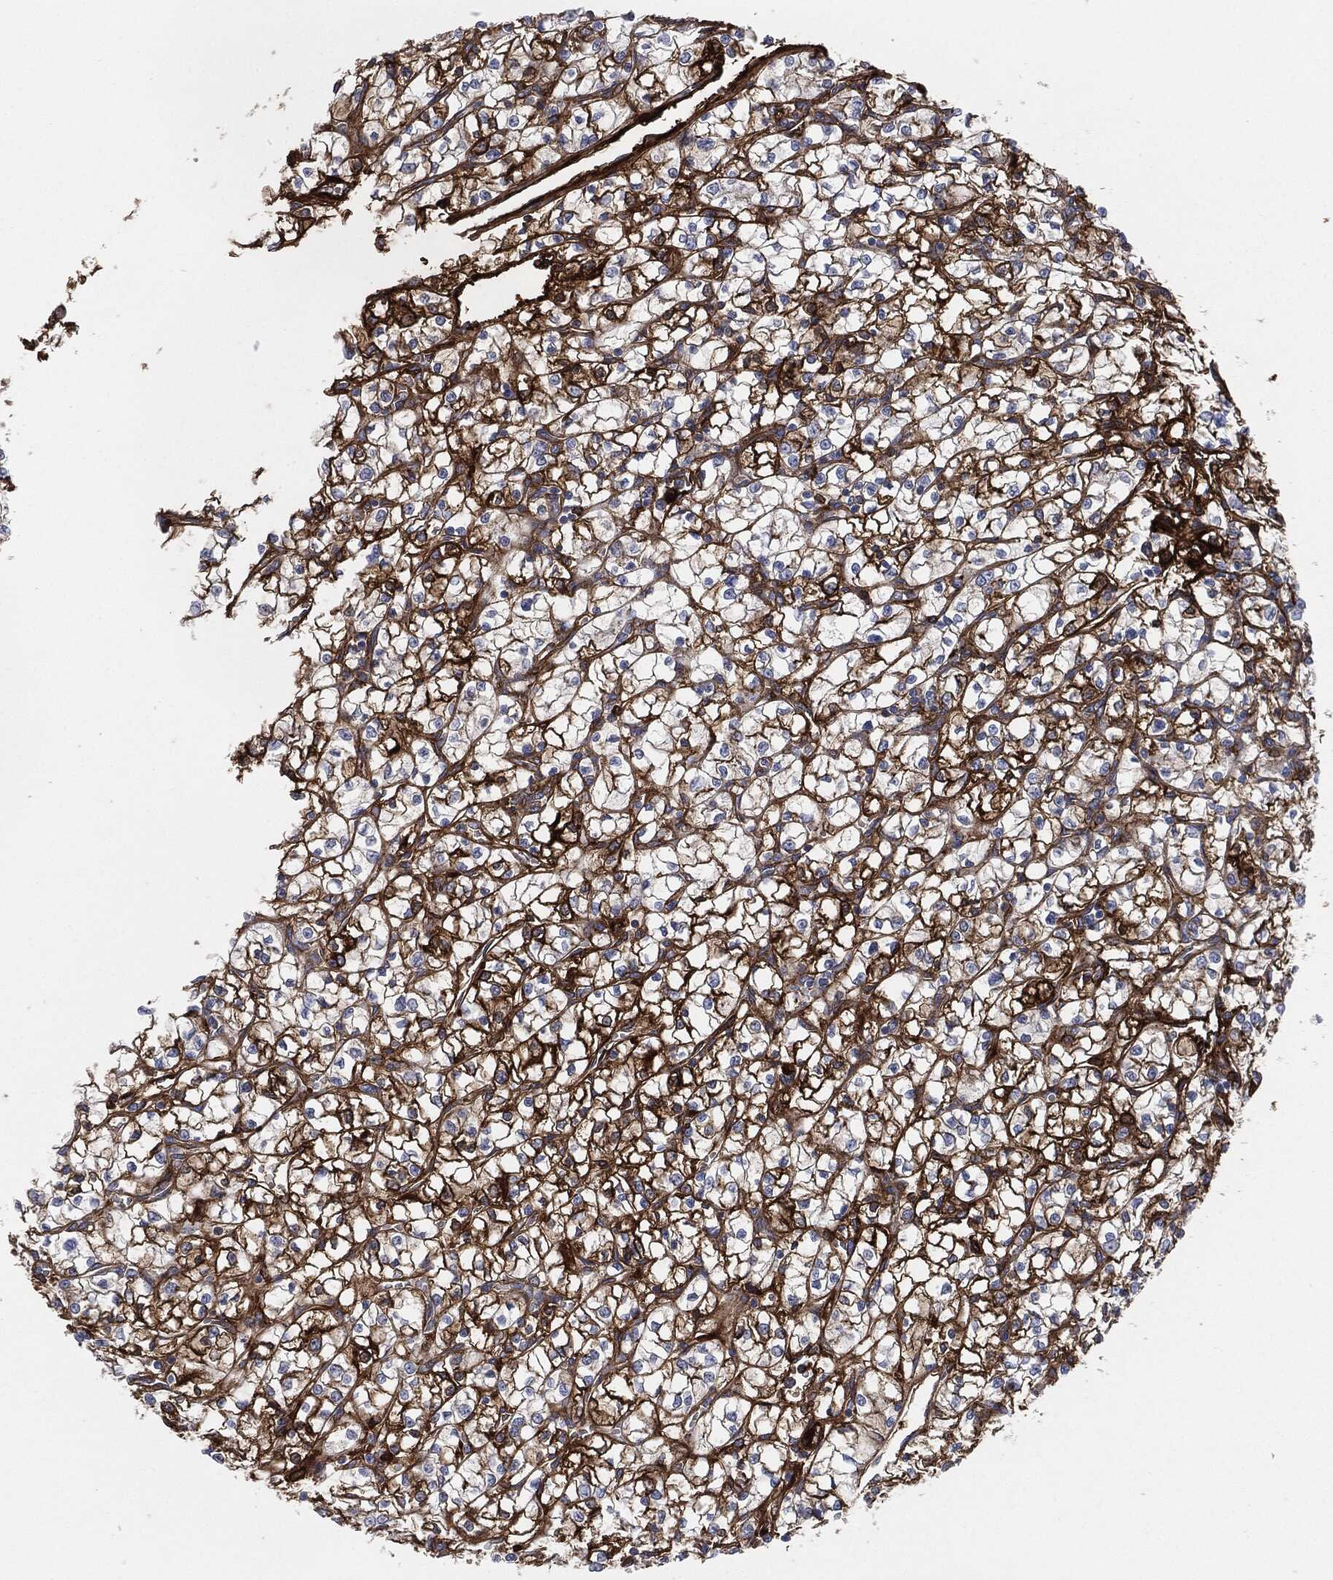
{"staining": {"intensity": "strong", "quantity": "25%-75%", "location": "cytoplasmic/membranous"}, "tissue": "renal cancer", "cell_type": "Tumor cells", "image_type": "cancer", "snomed": [{"axis": "morphology", "description": "Adenocarcinoma, NOS"}, {"axis": "topography", "description": "Kidney"}], "caption": "This is a micrograph of IHC staining of renal cancer (adenocarcinoma), which shows strong staining in the cytoplasmic/membranous of tumor cells.", "gene": "APOB", "patient": {"sex": "female", "age": 64}}